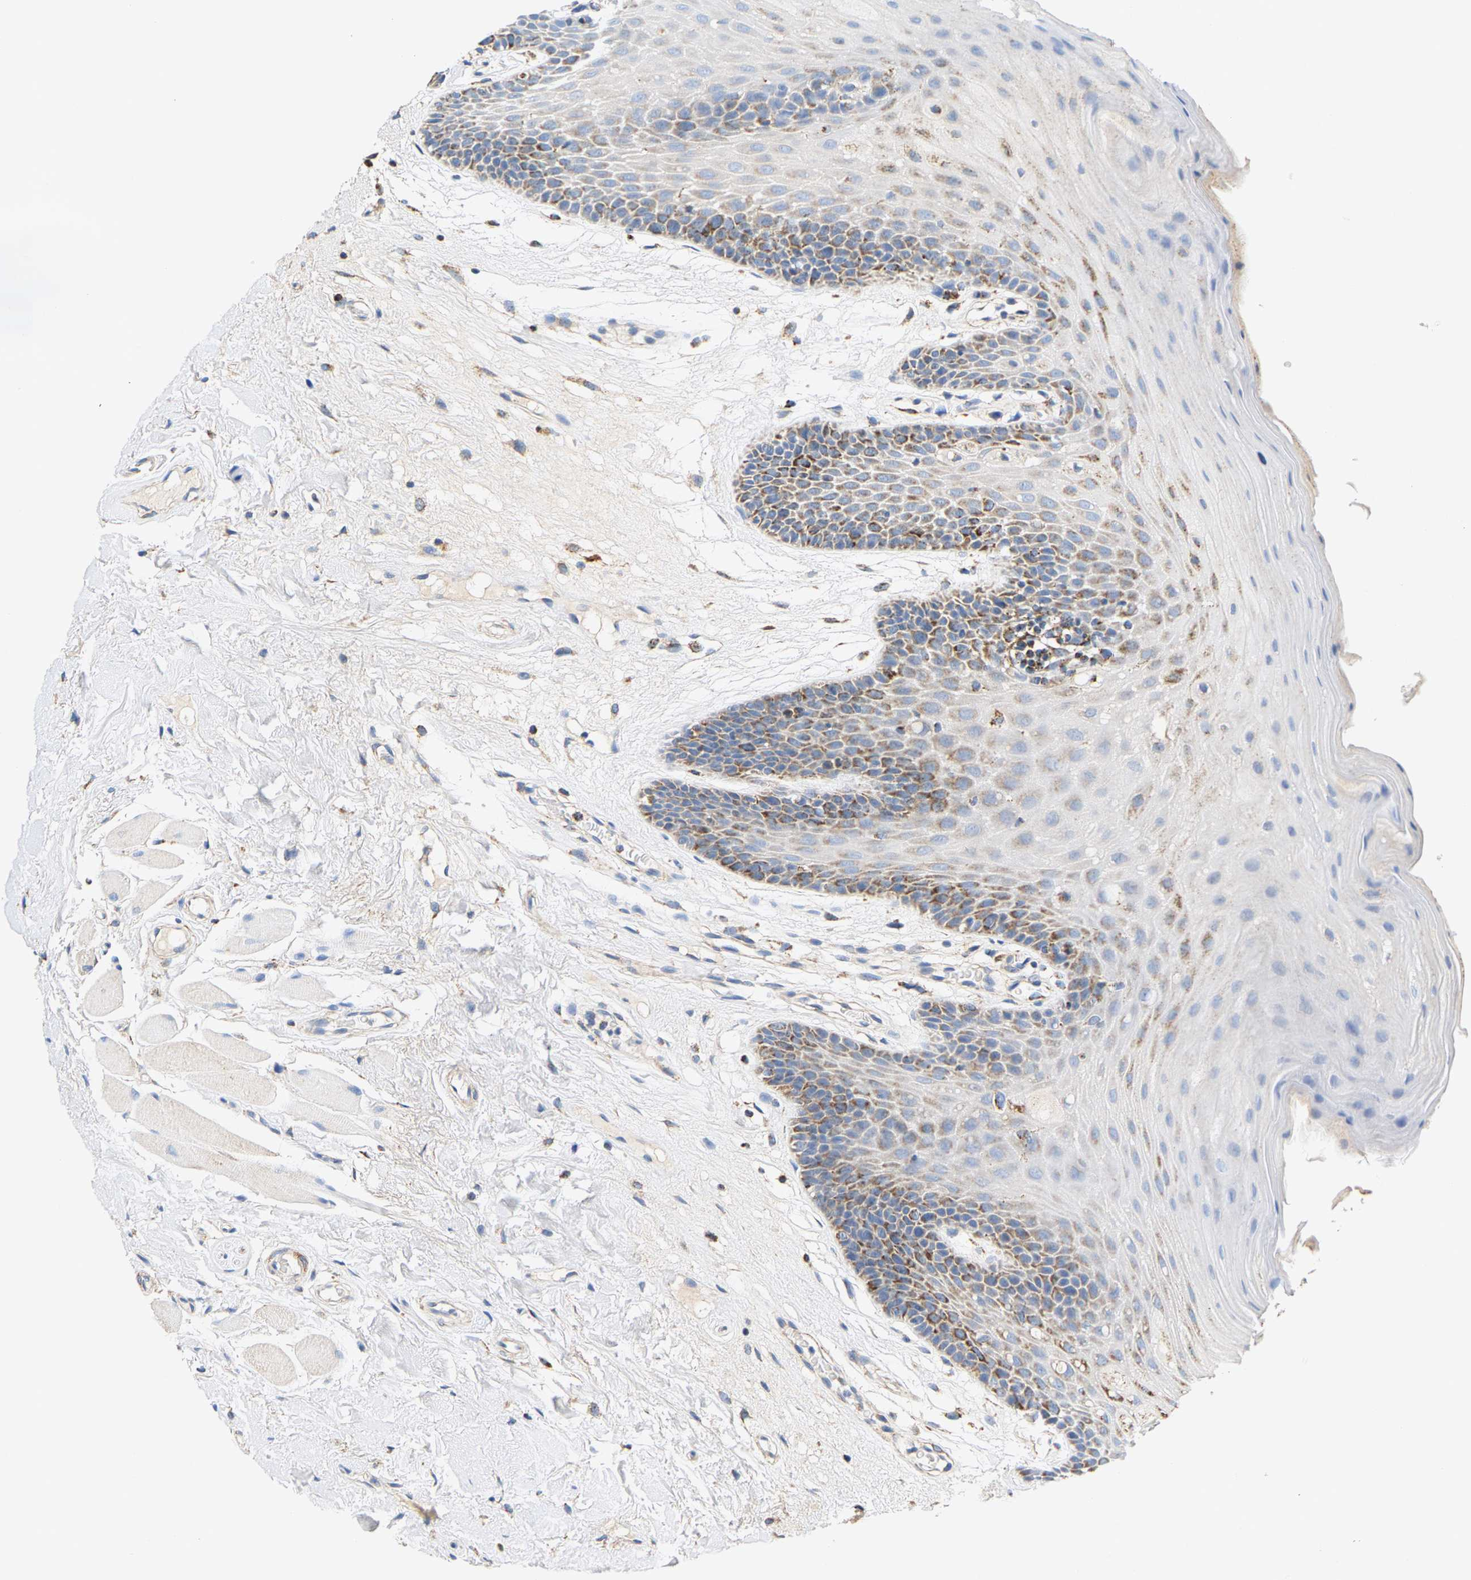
{"staining": {"intensity": "moderate", "quantity": "25%-75%", "location": "cytoplasmic/membranous"}, "tissue": "oral mucosa", "cell_type": "Squamous epithelial cells", "image_type": "normal", "snomed": [{"axis": "morphology", "description": "Normal tissue, NOS"}, {"axis": "morphology", "description": "Squamous cell carcinoma, NOS"}, {"axis": "topography", "description": "Oral tissue"}, {"axis": "topography", "description": "Head-Neck"}], "caption": "Protein staining of benign oral mucosa shows moderate cytoplasmic/membranous staining in approximately 25%-75% of squamous epithelial cells. The protein of interest is stained brown, and the nuclei are stained in blue (DAB IHC with brightfield microscopy, high magnification).", "gene": "SHMT2", "patient": {"sex": "male", "age": 71}}